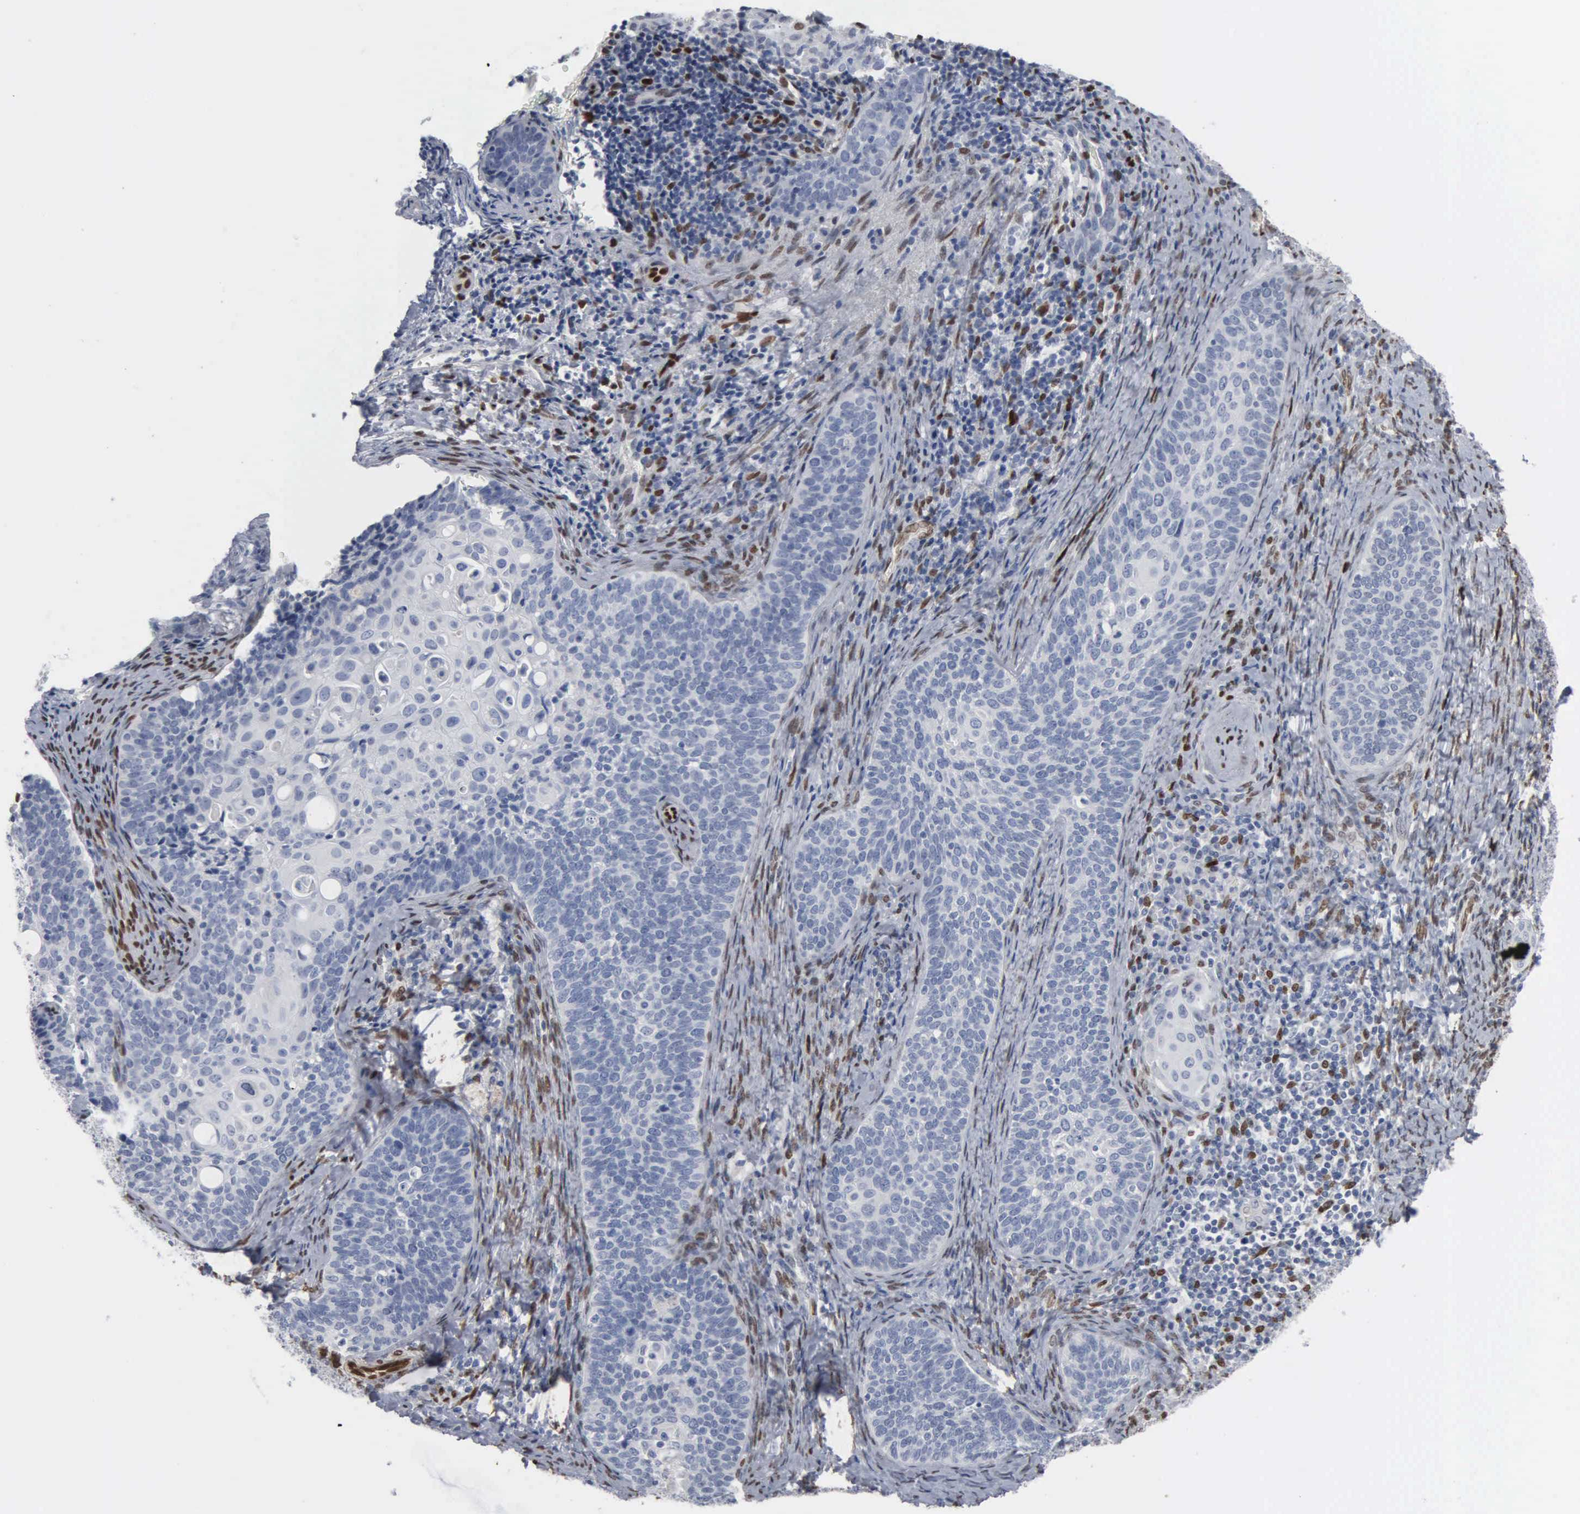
{"staining": {"intensity": "negative", "quantity": "none", "location": "none"}, "tissue": "cervical cancer", "cell_type": "Tumor cells", "image_type": "cancer", "snomed": [{"axis": "morphology", "description": "Squamous cell carcinoma, NOS"}, {"axis": "topography", "description": "Cervix"}], "caption": "Immunohistochemistry (IHC) of squamous cell carcinoma (cervical) reveals no positivity in tumor cells. Nuclei are stained in blue.", "gene": "FGF2", "patient": {"sex": "female", "age": 33}}